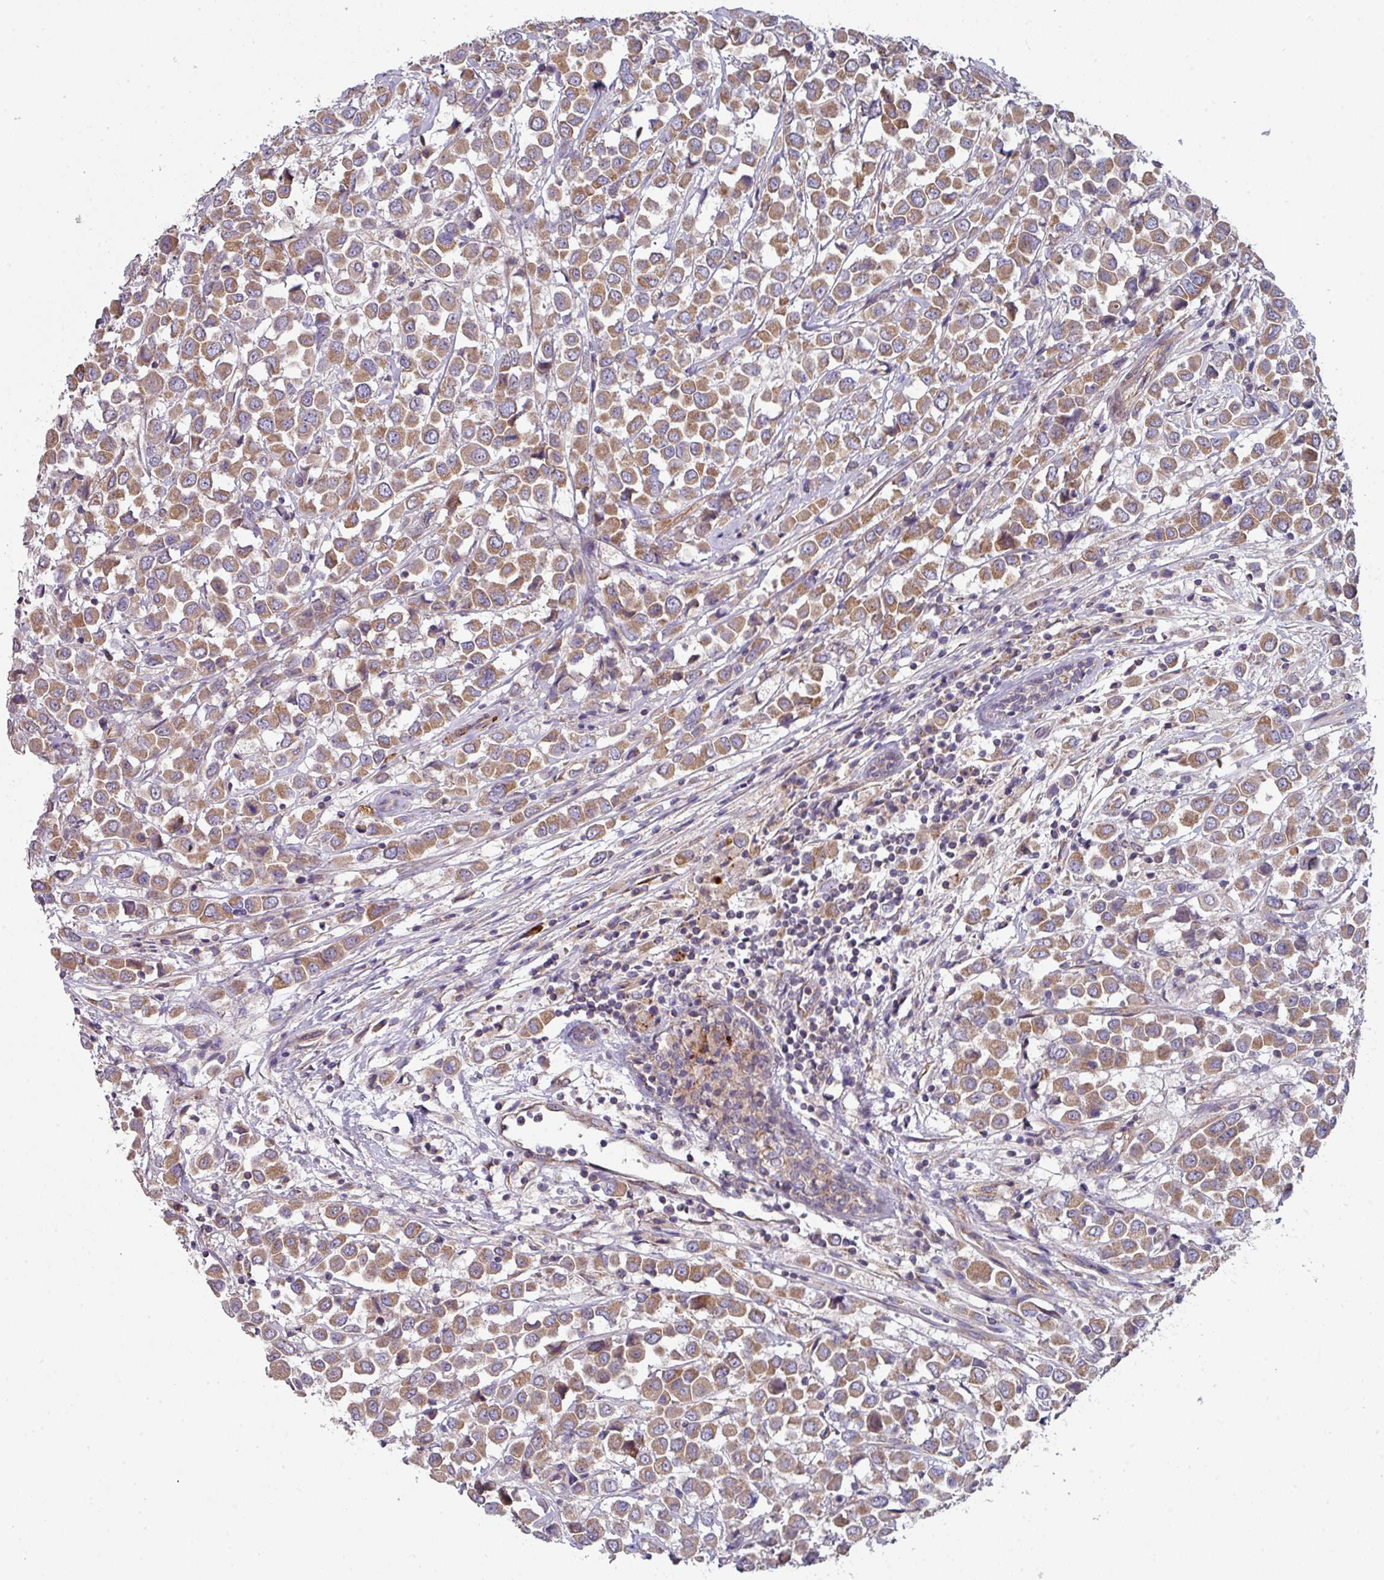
{"staining": {"intensity": "moderate", "quantity": ">75%", "location": "cytoplasmic/membranous"}, "tissue": "breast cancer", "cell_type": "Tumor cells", "image_type": "cancer", "snomed": [{"axis": "morphology", "description": "Duct carcinoma"}, {"axis": "topography", "description": "Breast"}], "caption": "This is an image of IHC staining of breast cancer, which shows moderate expression in the cytoplasmic/membranous of tumor cells.", "gene": "DCAF12L2", "patient": {"sex": "female", "age": 61}}